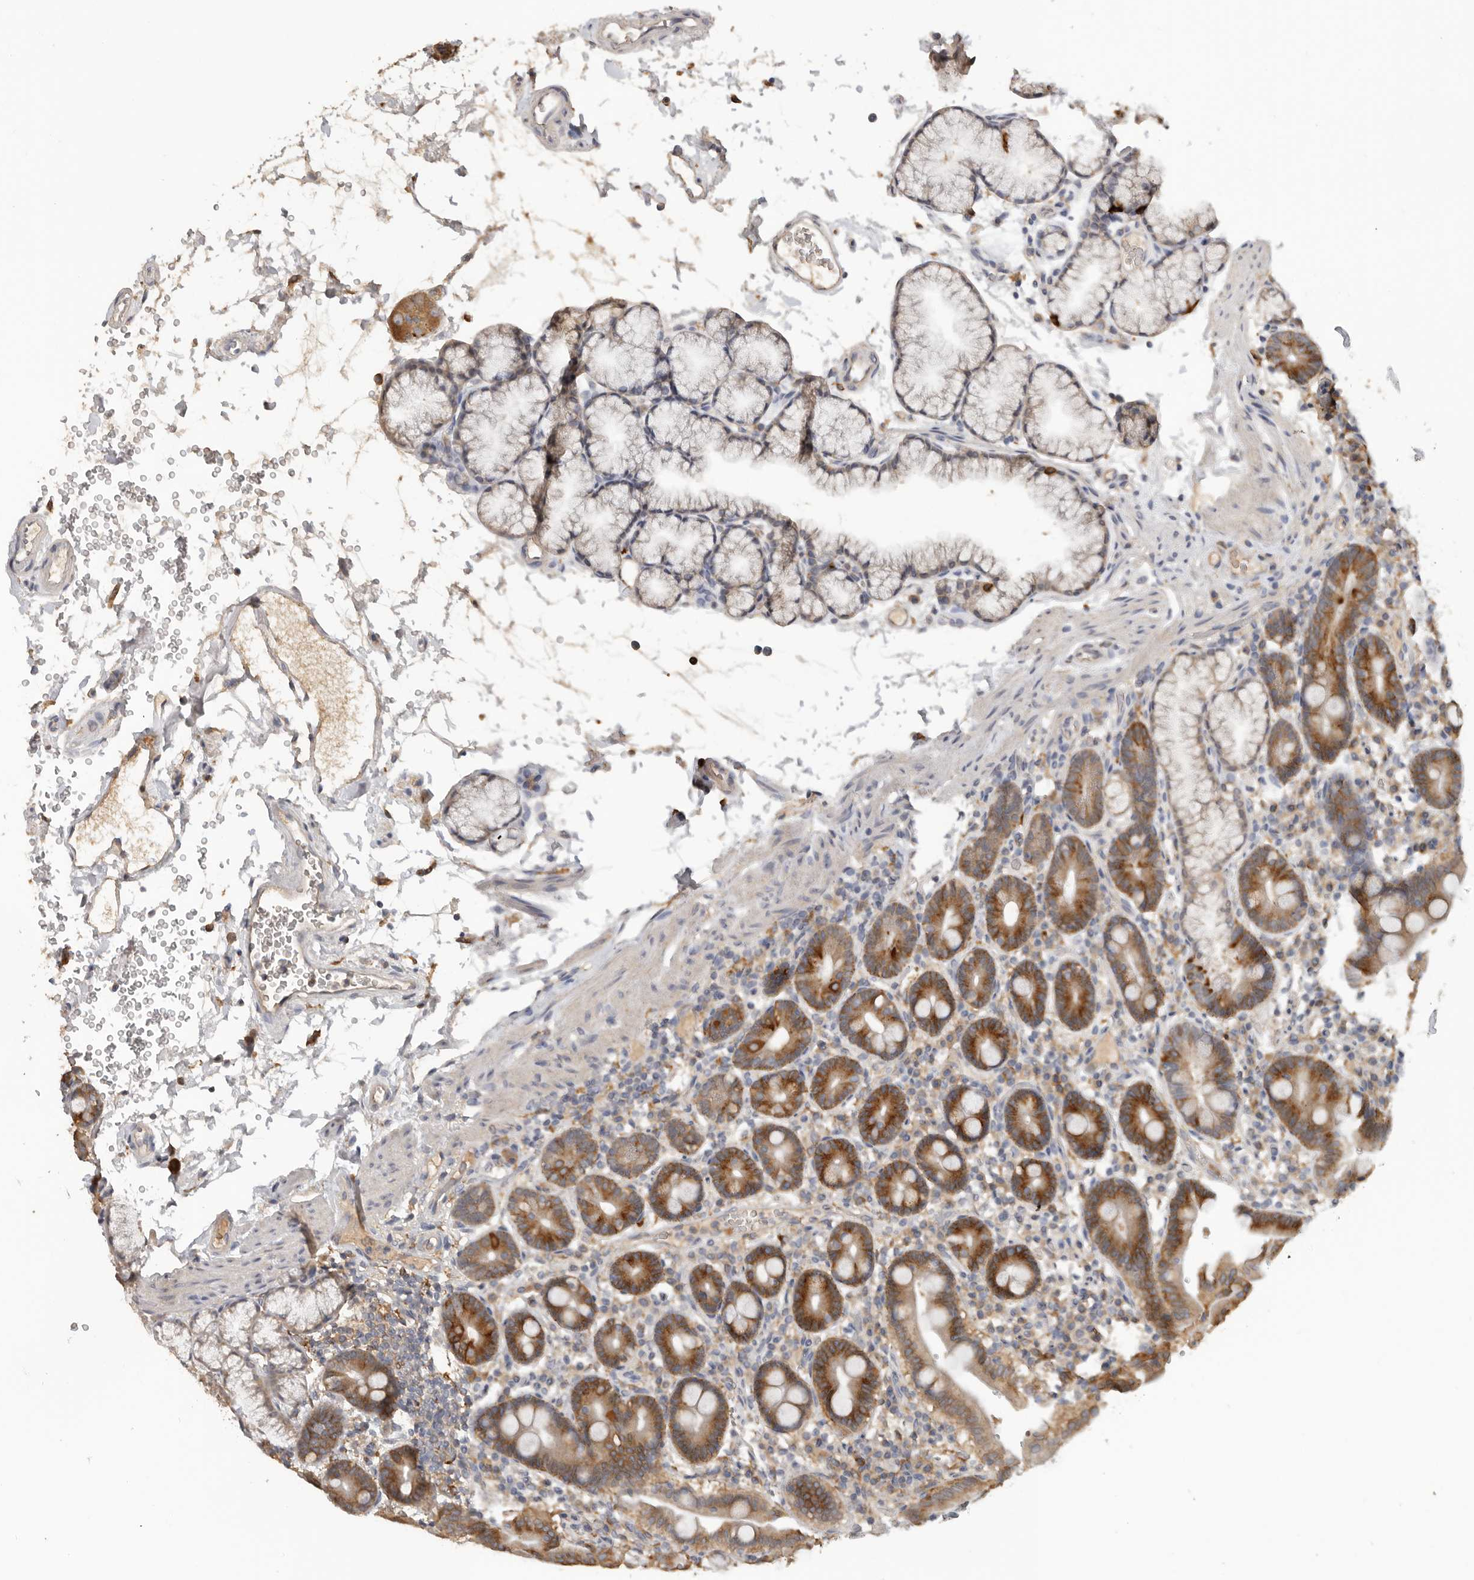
{"staining": {"intensity": "strong", "quantity": ">75%", "location": "cytoplasmic/membranous"}, "tissue": "duodenum", "cell_type": "Glandular cells", "image_type": "normal", "snomed": [{"axis": "morphology", "description": "Normal tissue, NOS"}, {"axis": "topography", "description": "Duodenum"}], "caption": "Immunohistochemical staining of benign duodenum displays high levels of strong cytoplasmic/membranous staining in approximately >75% of glandular cells.", "gene": "TFRC", "patient": {"sex": "male", "age": 54}}